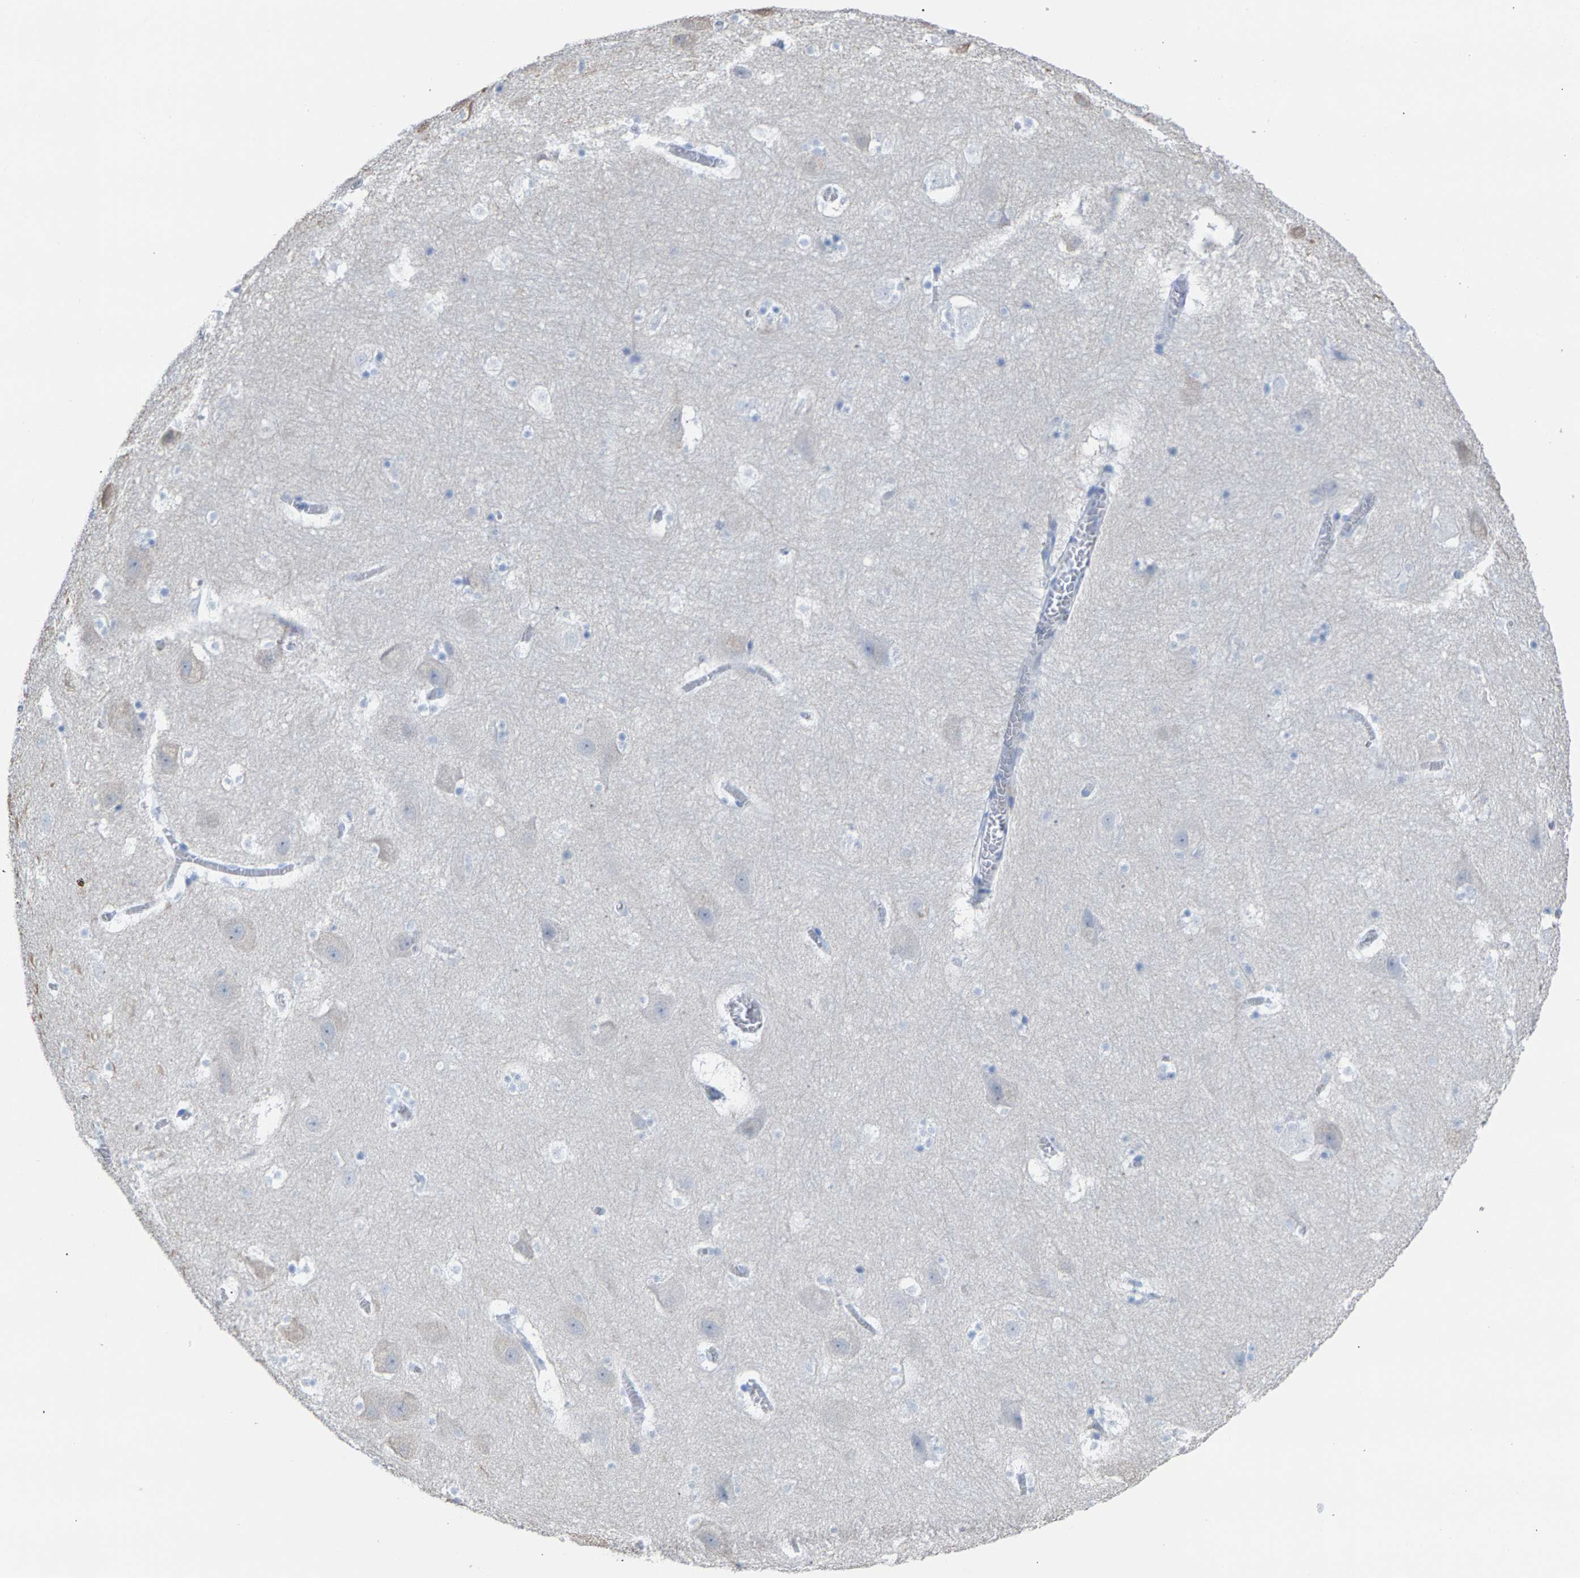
{"staining": {"intensity": "negative", "quantity": "none", "location": "none"}, "tissue": "hippocampus", "cell_type": "Glial cells", "image_type": "normal", "snomed": [{"axis": "morphology", "description": "Normal tissue, NOS"}, {"axis": "topography", "description": "Hippocampus"}], "caption": "Unremarkable hippocampus was stained to show a protein in brown. There is no significant positivity in glial cells. (Immunohistochemistry (ihc), brightfield microscopy, high magnification).", "gene": "CPA1", "patient": {"sex": "male", "age": 45}}